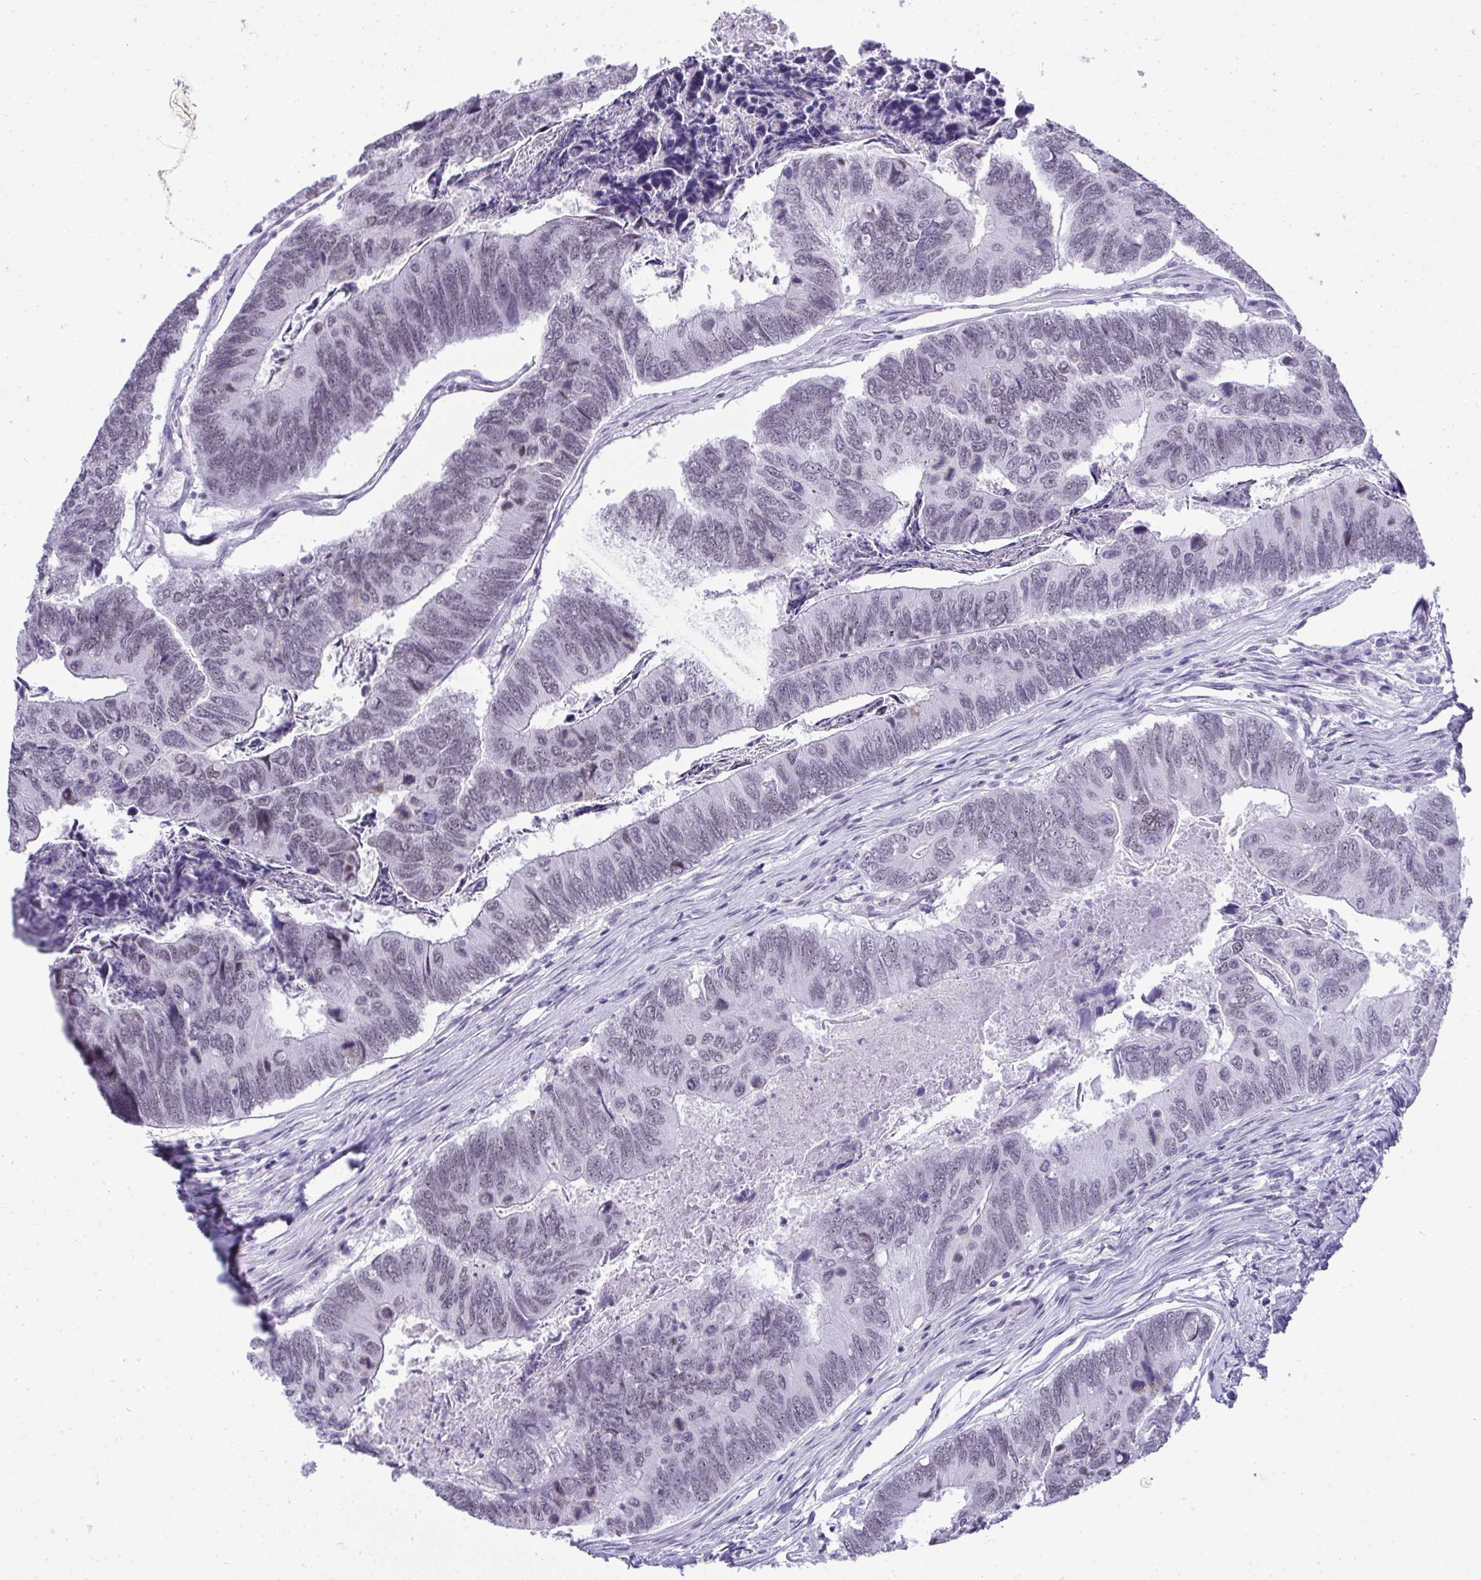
{"staining": {"intensity": "weak", "quantity": "<25%", "location": "nuclear"}, "tissue": "colorectal cancer", "cell_type": "Tumor cells", "image_type": "cancer", "snomed": [{"axis": "morphology", "description": "Adenocarcinoma, NOS"}, {"axis": "topography", "description": "Colon"}], "caption": "Protein analysis of colorectal cancer (adenocarcinoma) reveals no significant expression in tumor cells.", "gene": "PLA2G1B", "patient": {"sex": "female", "age": 67}}